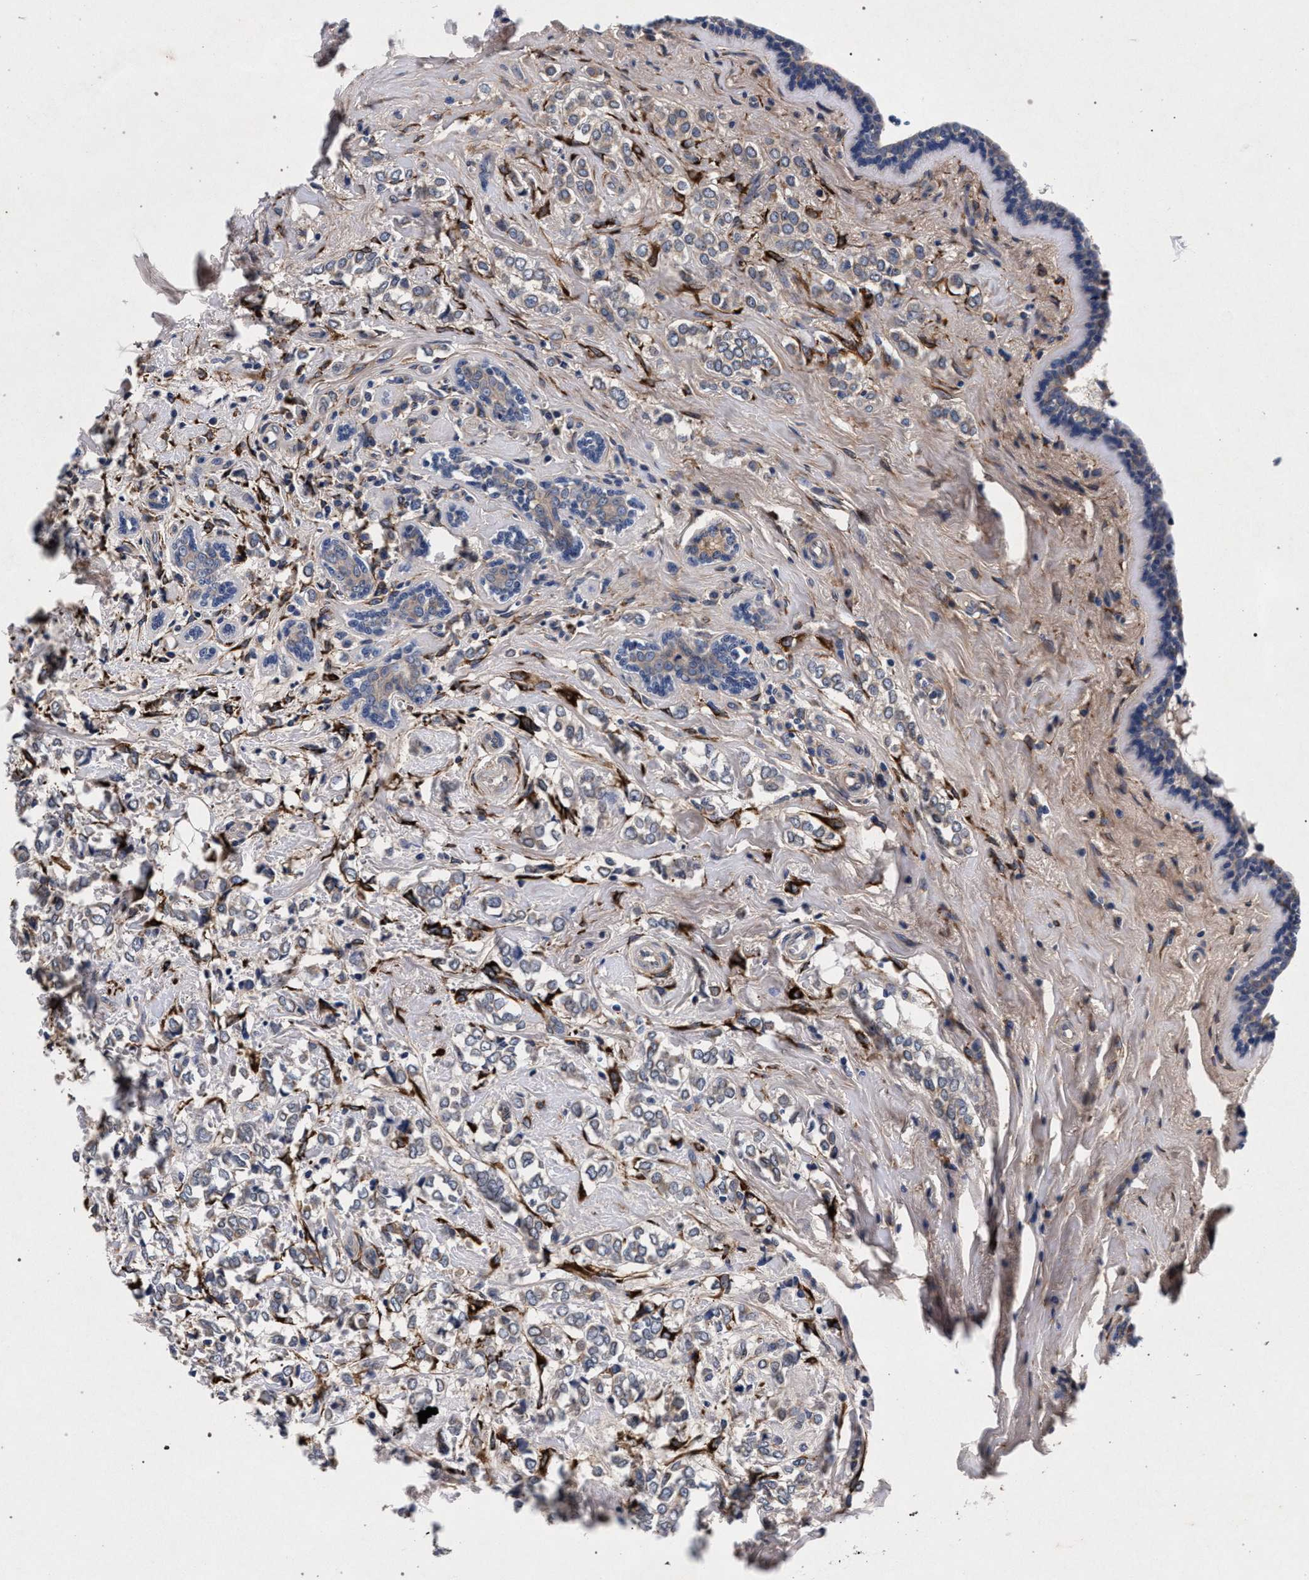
{"staining": {"intensity": "negative", "quantity": "none", "location": "none"}, "tissue": "breast cancer", "cell_type": "Tumor cells", "image_type": "cancer", "snomed": [{"axis": "morphology", "description": "Normal tissue, NOS"}, {"axis": "morphology", "description": "Lobular carcinoma"}, {"axis": "topography", "description": "Breast"}], "caption": "This is an immunohistochemistry (IHC) histopathology image of human breast lobular carcinoma. There is no staining in tumor cells.", "gene": "NEK7", "patient": {"sex": "female", "age": 47}}